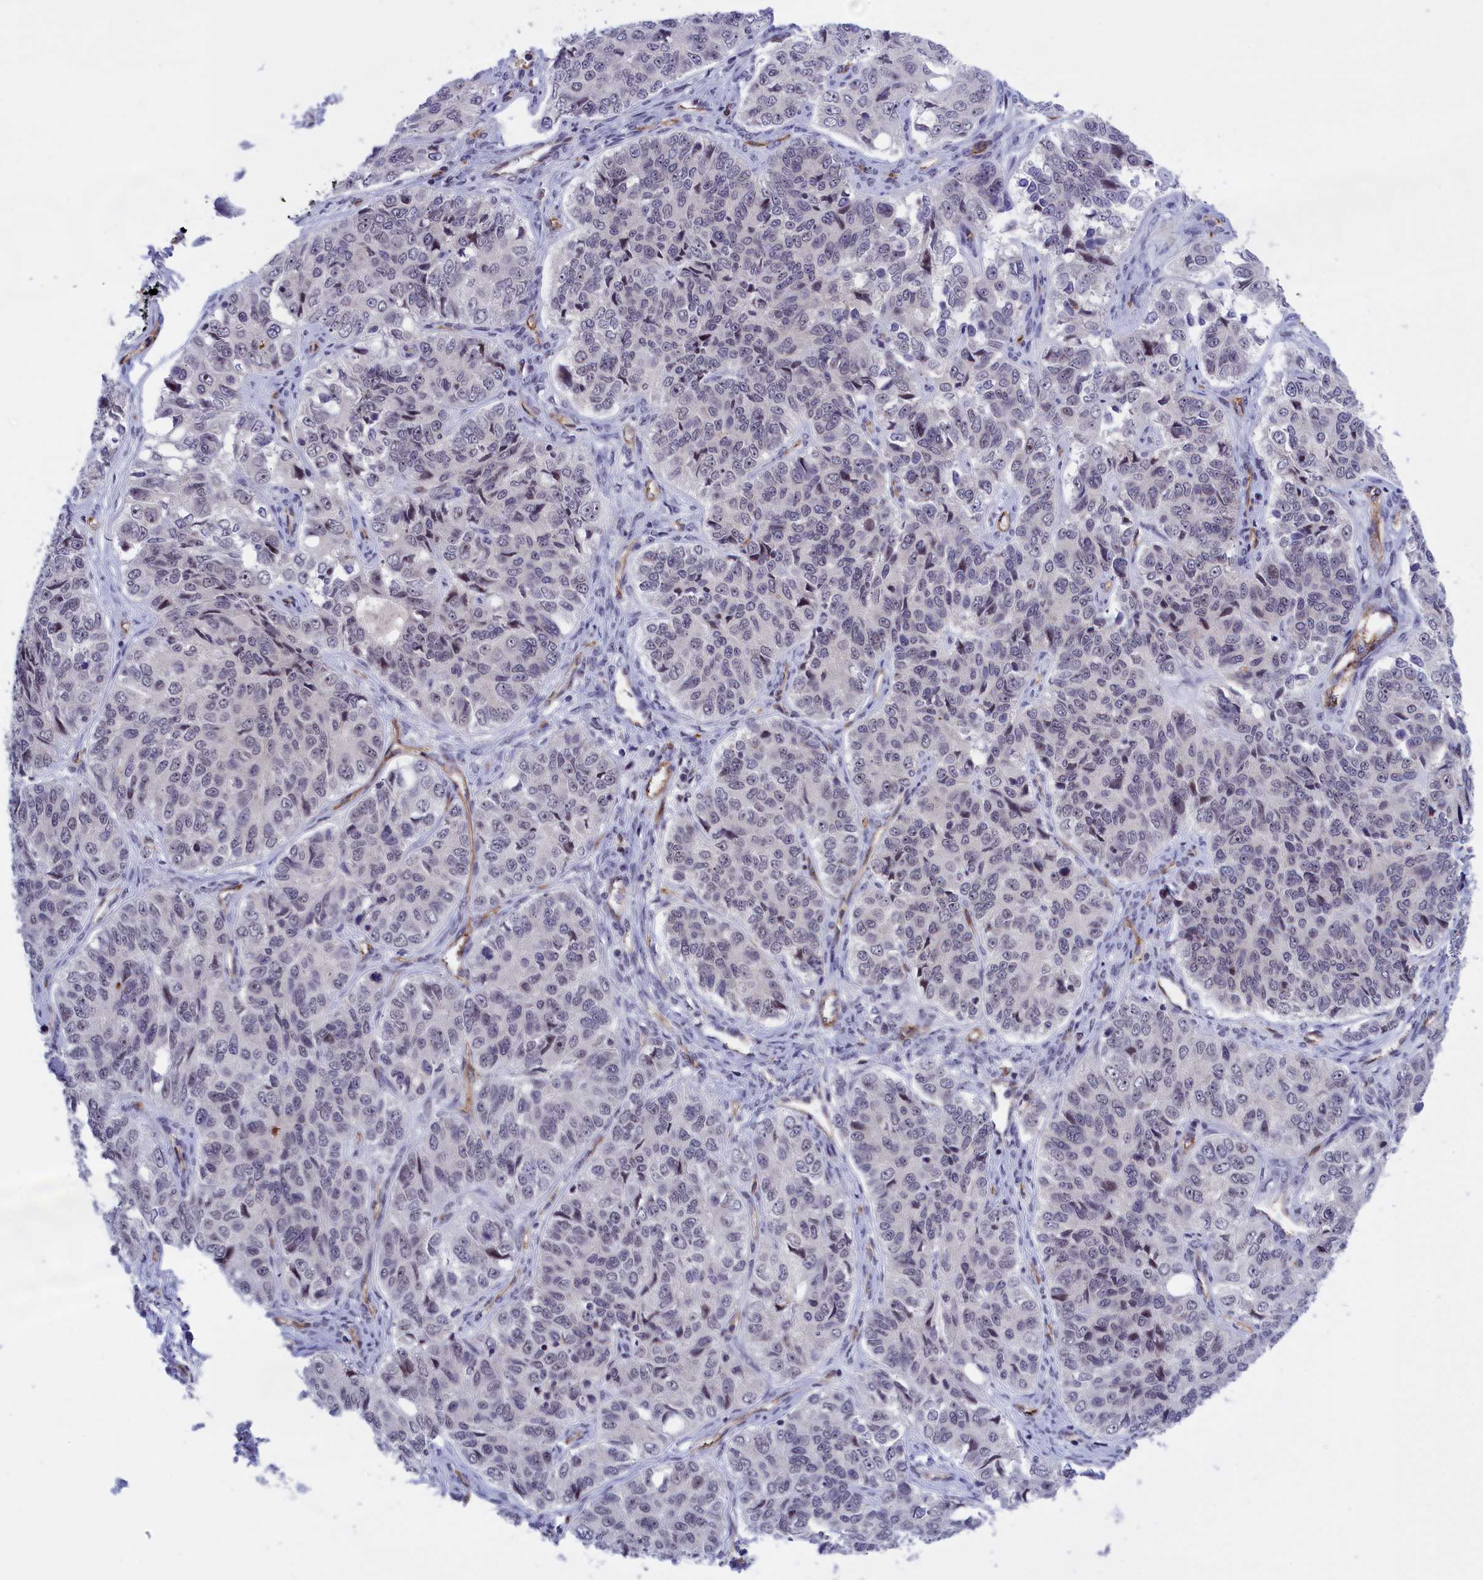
{"staining": {"intensity": "negative", "quantity": "none", "location": "none"}, "tissue": "ovarian cancer", "cell_type": "Tumor cells", "image_type": "cancer", "snomed": [{"axis": "morphology", "description": "Carcinoma, endometroid"}, {"axis": "topography", "description": "Ovary"}], "caption": "Immunohistochemistry (IHC) of endometroid carcinoma (ovarian) shows no expression in tumor cells.", "gene": "MPND", "patient": {"sex": "female", "age": 51}}